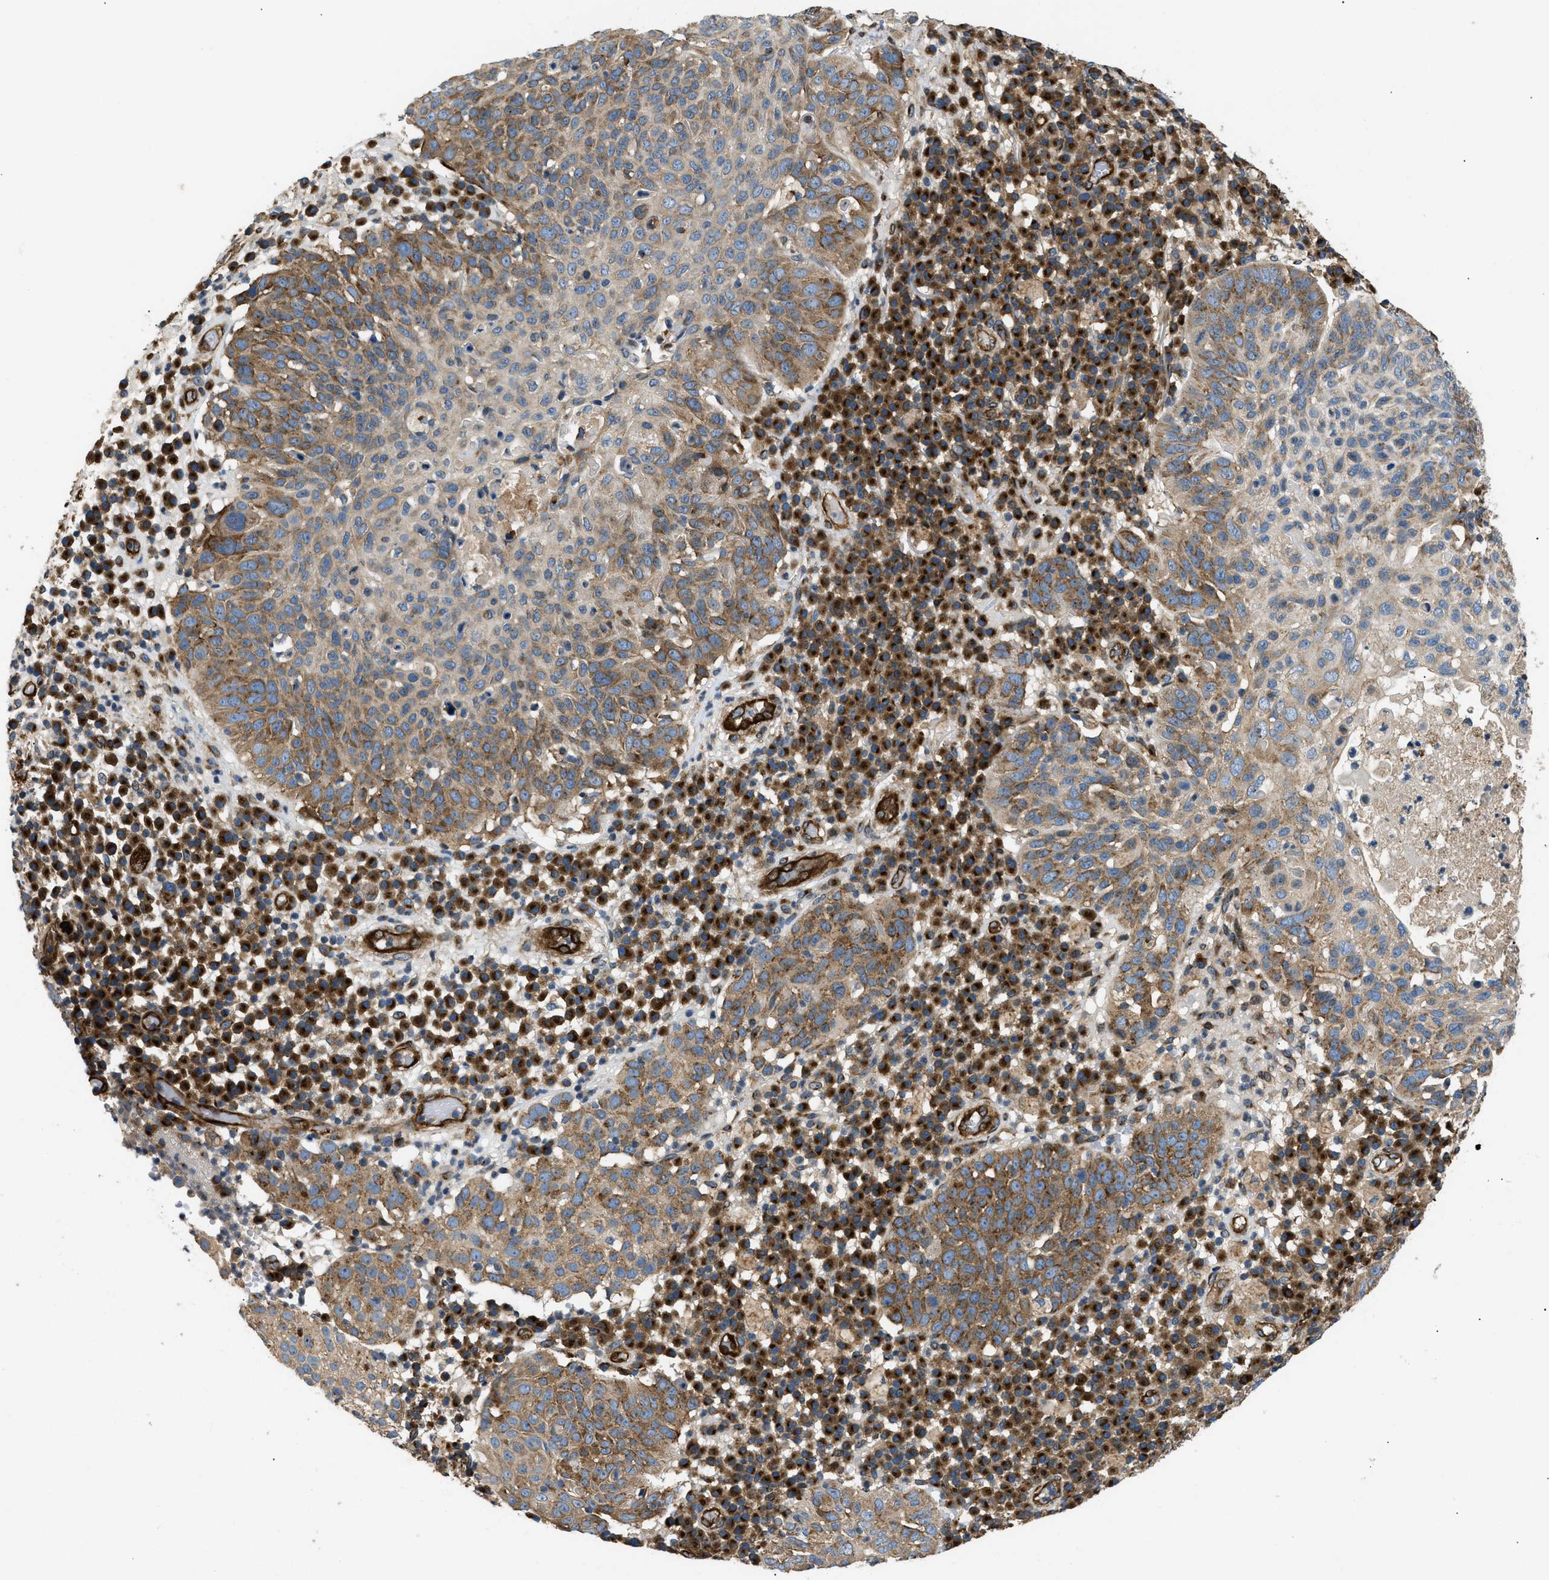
{"staining": {"intensity": "moderate", "quantity": "25%-75%", "location": "cytoplasmic/membranous"}, "tissue": "skin cancer", "cell_type": "Tumor cells", "image_type": "cancer", "snomed": [{"axis": "morphology", "description": "Squamous cell carcinoma in situ, NOS"}, {"axis": "morphology", "description": "Squamous cell carcinoma, NOS"}, {"axis": "topography", "description": "Skin"}], "caption": "Approximately 25%-75% of tumor cells in human skin cancer (squamous cell carcinoma) show moderate cytoplasmic/membranous protein staining as visualized by brown immunohistochemical staining.", "gene": "LYSMD3", "patient": {"sex": "male", "age": 93}}